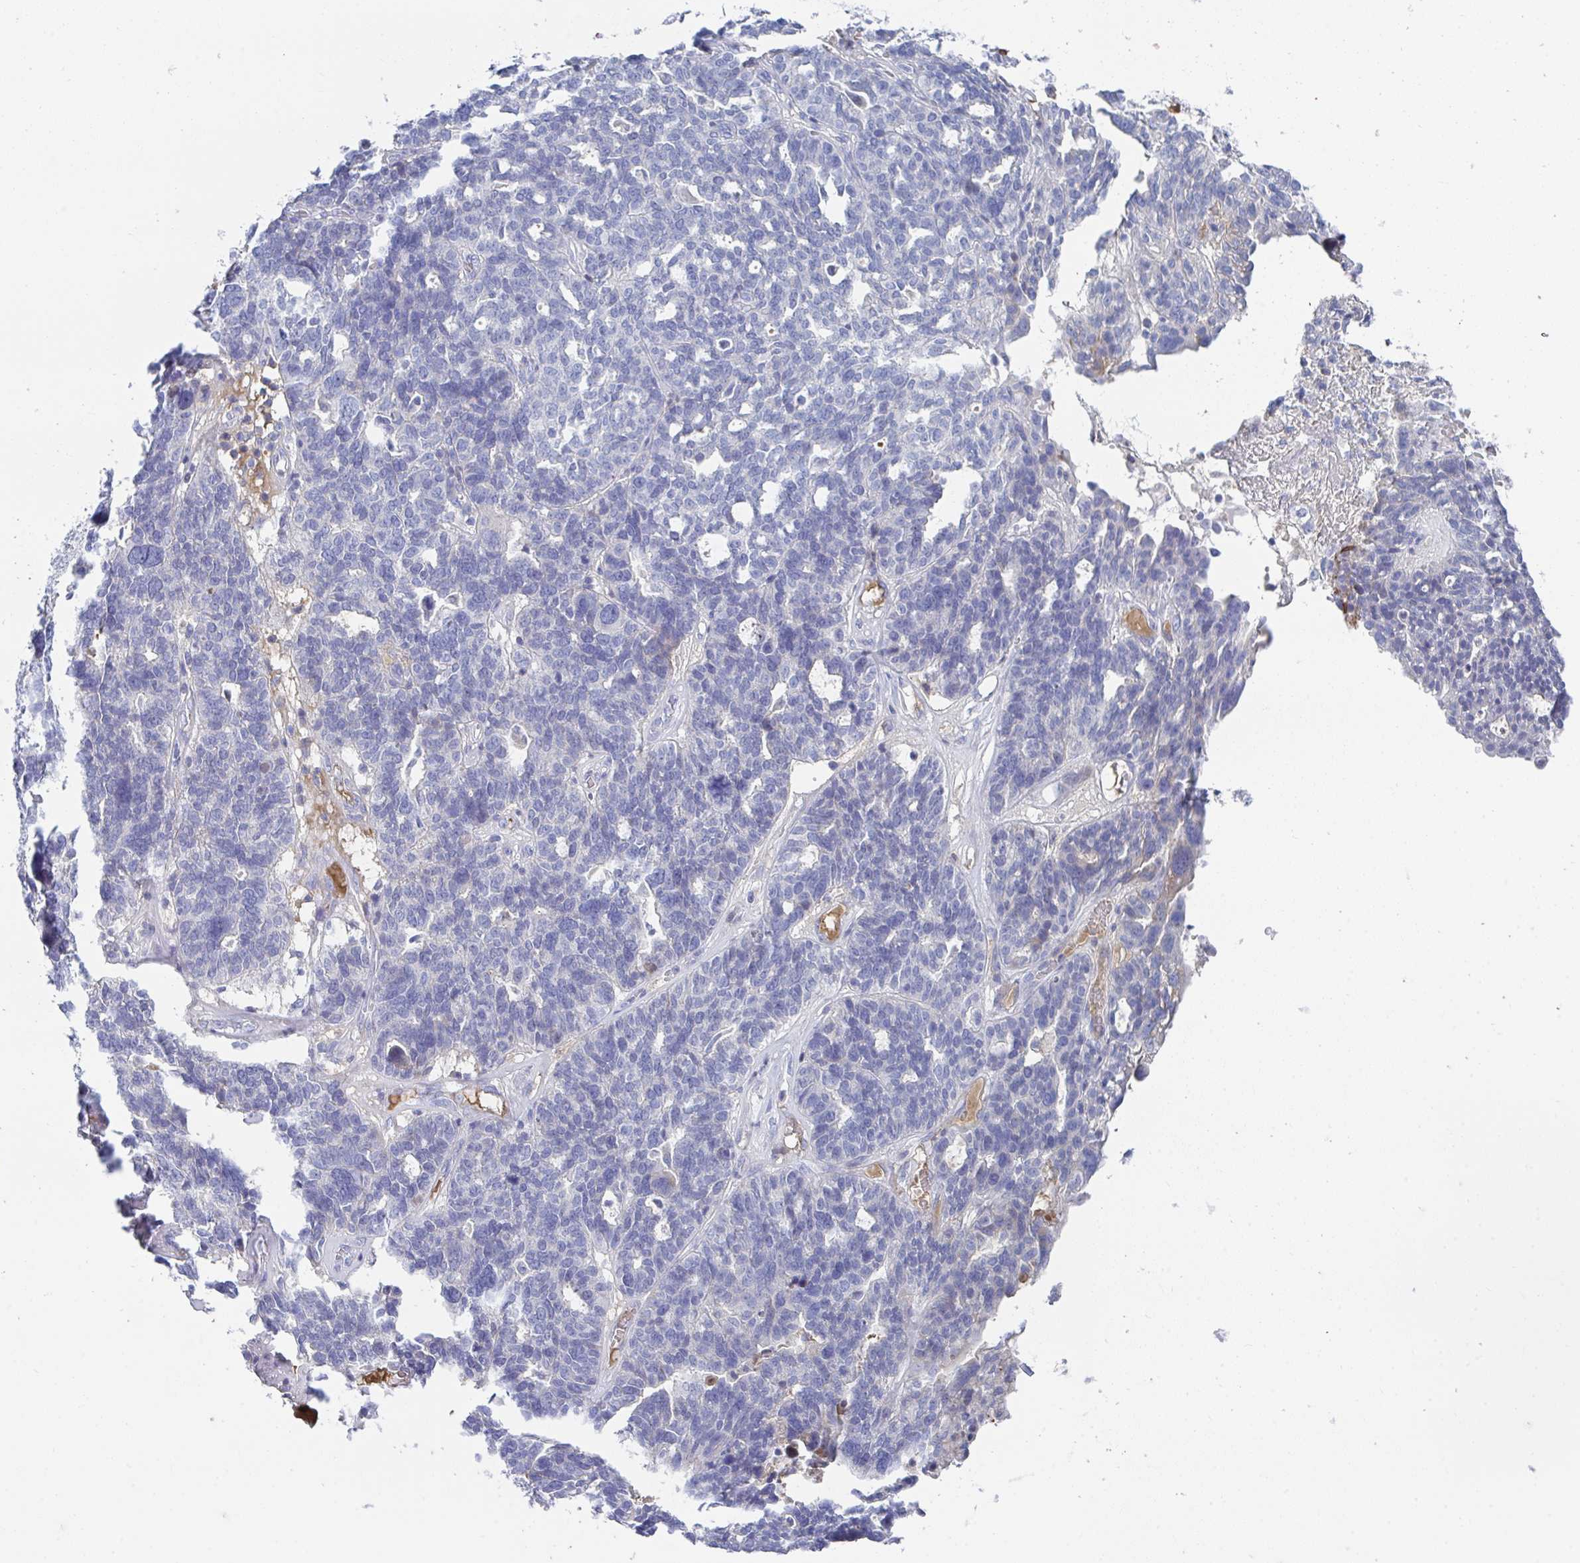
{"staining": {"intensity": "negative", "quantity": "none", "location": "none"}, "tissue": "ovarian cancer", "cell_type": "Tumor cells", "image_type": "cancer", "snomed": [{"axis": "morphology", "description": "Cystadenocarcinoma, serous, NOS"}, {"axis": "topography", "description": "Ovary"}], "caption": "High magnification brightfield microscopy of ovarian serous cystadenocarcinoma stained with DAB (3,3'-diaminobenzidine) (brown) and counterstained with hematoxylin (blue): tumor cells show no significant positivity.", "gene": "TNFAIP6", "patient": {"sex": "female", "age": 59}}